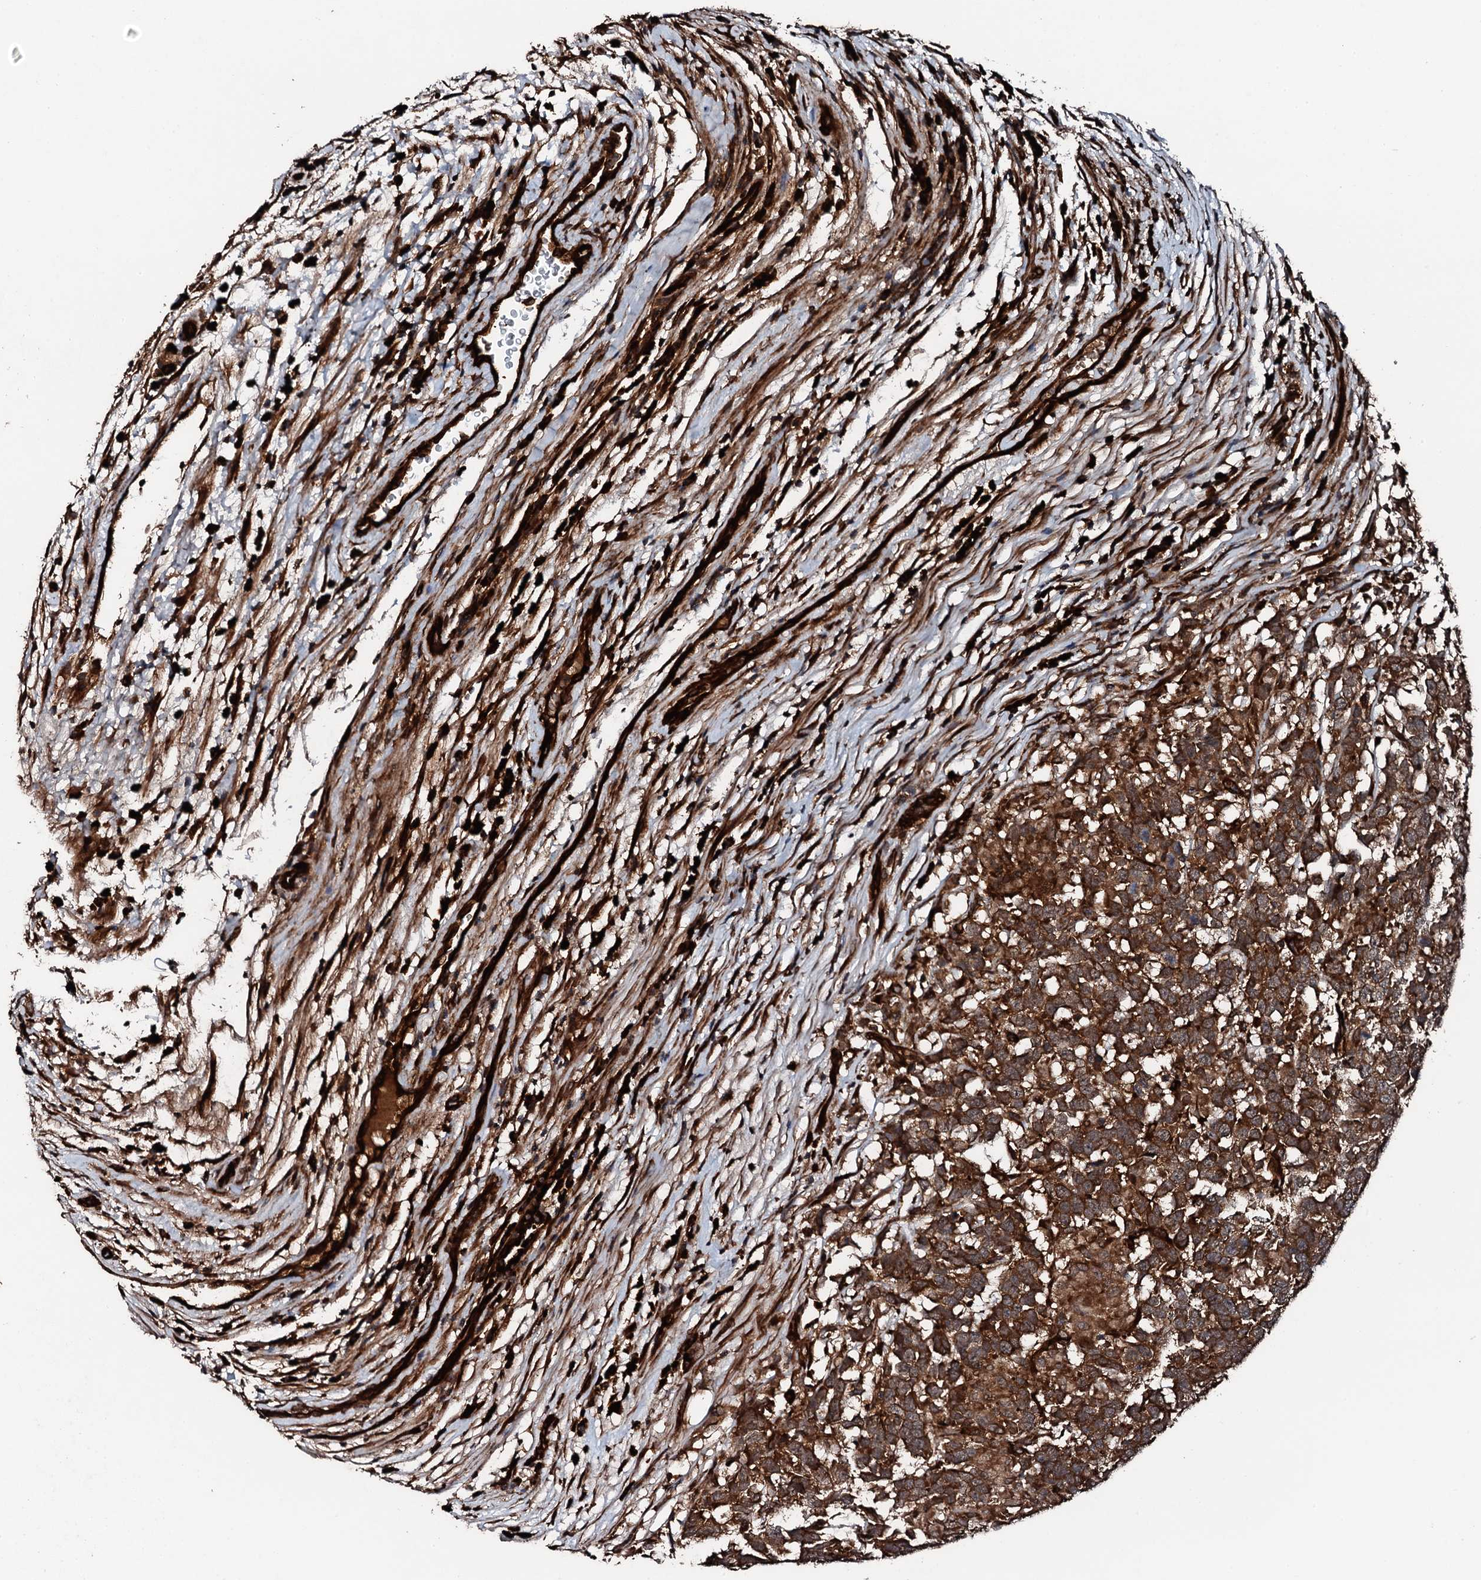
{"staining": {"intensity": "strong", "quantity": ">75%", "location": "cytoplasmic/membranous"}, "tissue": "testis cancer", "cell_type": "Tumor cells", "image_type": "cancer", "snomed": [{"axis": "morphology", "description": "Carcinoma, Embryonal, NOS"}, {"axis": "topography", "description": "Testis"}], "caption": "Immunohistochemical staining of human embryonal carcinoma (testis) demonstrates high levels of strong cytoplasmic/membranous protein positivity in approximately >75% of tumor cells.", "gene": "FLYWCH1", "patient": {"sex": "male", "age": 26}}